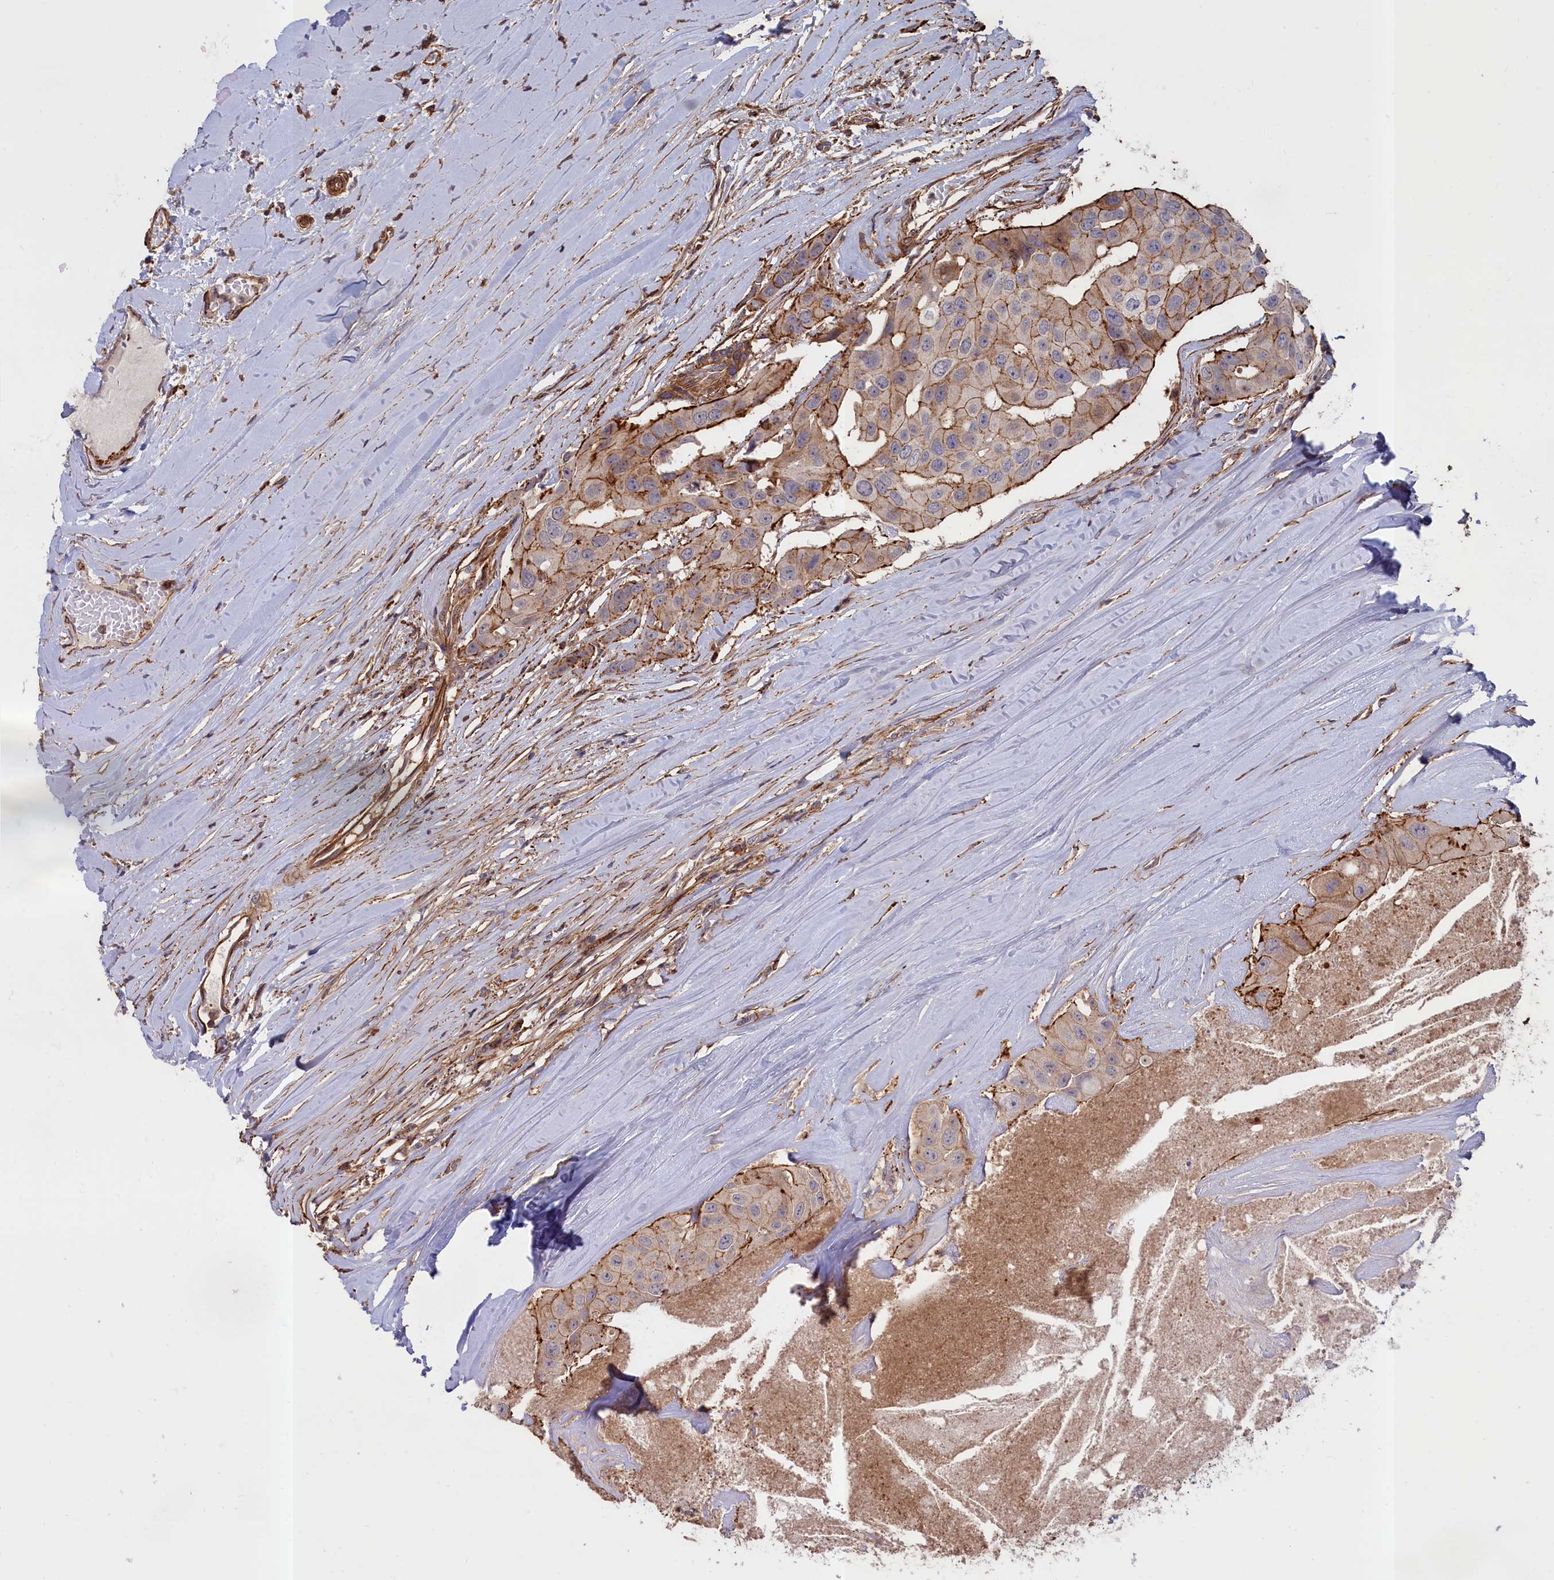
{"staining": {"intensity": "moderate", "quantity": "25%-75%", "location": "cytoplasmic/membranous"}, "tissue": "head and neck cancer", "cell_type": "Tumor cells", "image_type": "cancer", "snomed": [{"axis": "morphology", "description": "Adenocarcinoma, NOS"}, {"axis": "morphology", "description": "Adenocarcinoma, metastatic, NOS"}, {"axis": "topography", "description": "Head-Neck"}], "caption": "Moderate cytoplasmic/membranous positivity is appreciated in approximately 25%-75% of tumor cells in head and neck cancer (adenocarcinoma). (DAB (3,3'-diaminobenzidine) IHC, brown staining for protein, blue staining for nuclei).", "gene": "ANKRD27", "patient": {"sex": "male", "age": 75}}